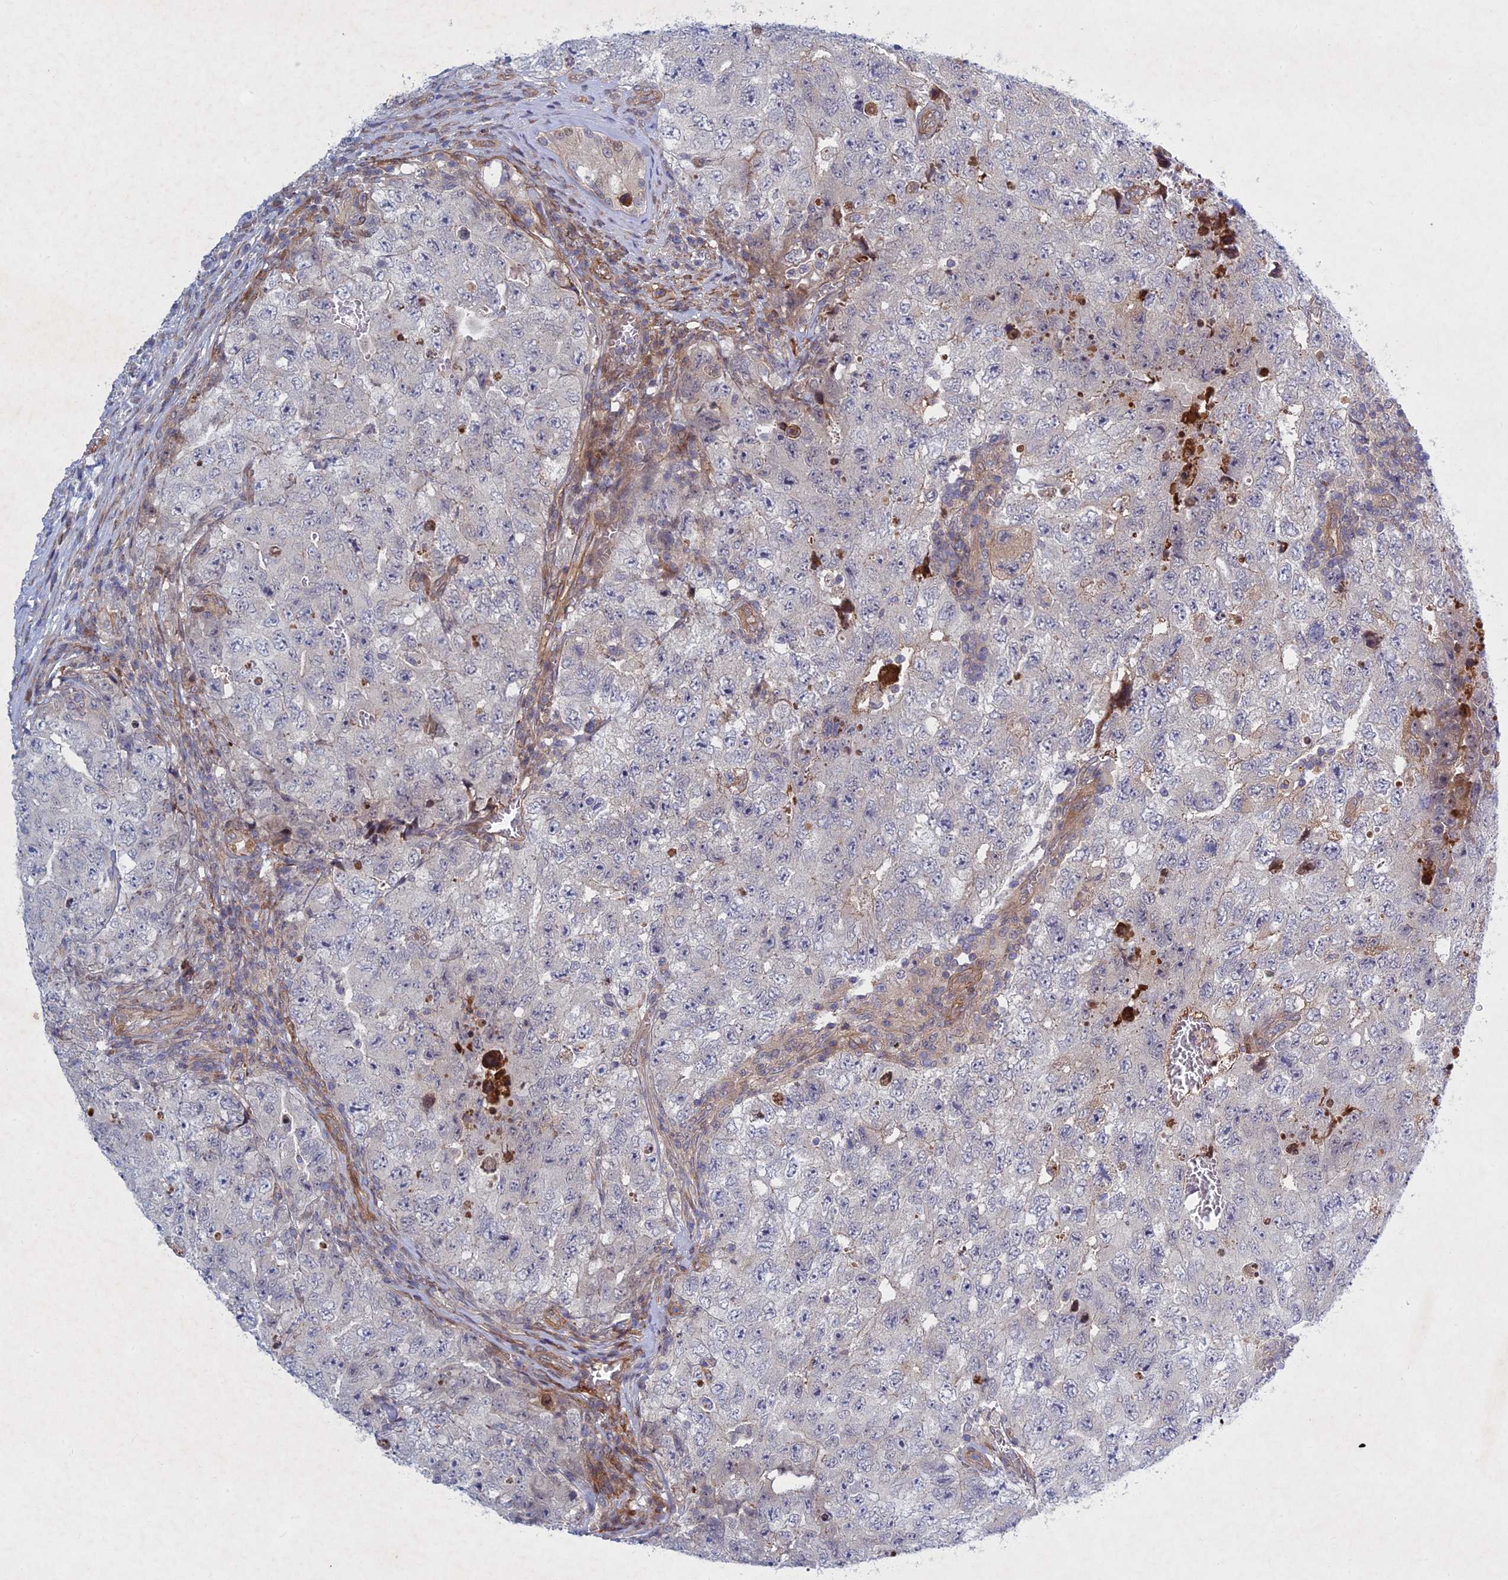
{"staining": {"intensity": "negative", "quantity": "none", "location": "none"}, "tissue": "testis cancer", "cell_type": "Tumor cells", "image_type": "cancer", "snomed": [{"axis": "morphology", "description": "Carcinoma, Embryonal, NOS"}, {"axis": "topography", "description": "Testis"}], "caption": "Immunohistochemical staining of human testis cancer (embryonal carcinoma) displays no significant expression in tumor cells.", "gene": "PTHLH", "patient": {"sex": "male", "age": 17}}